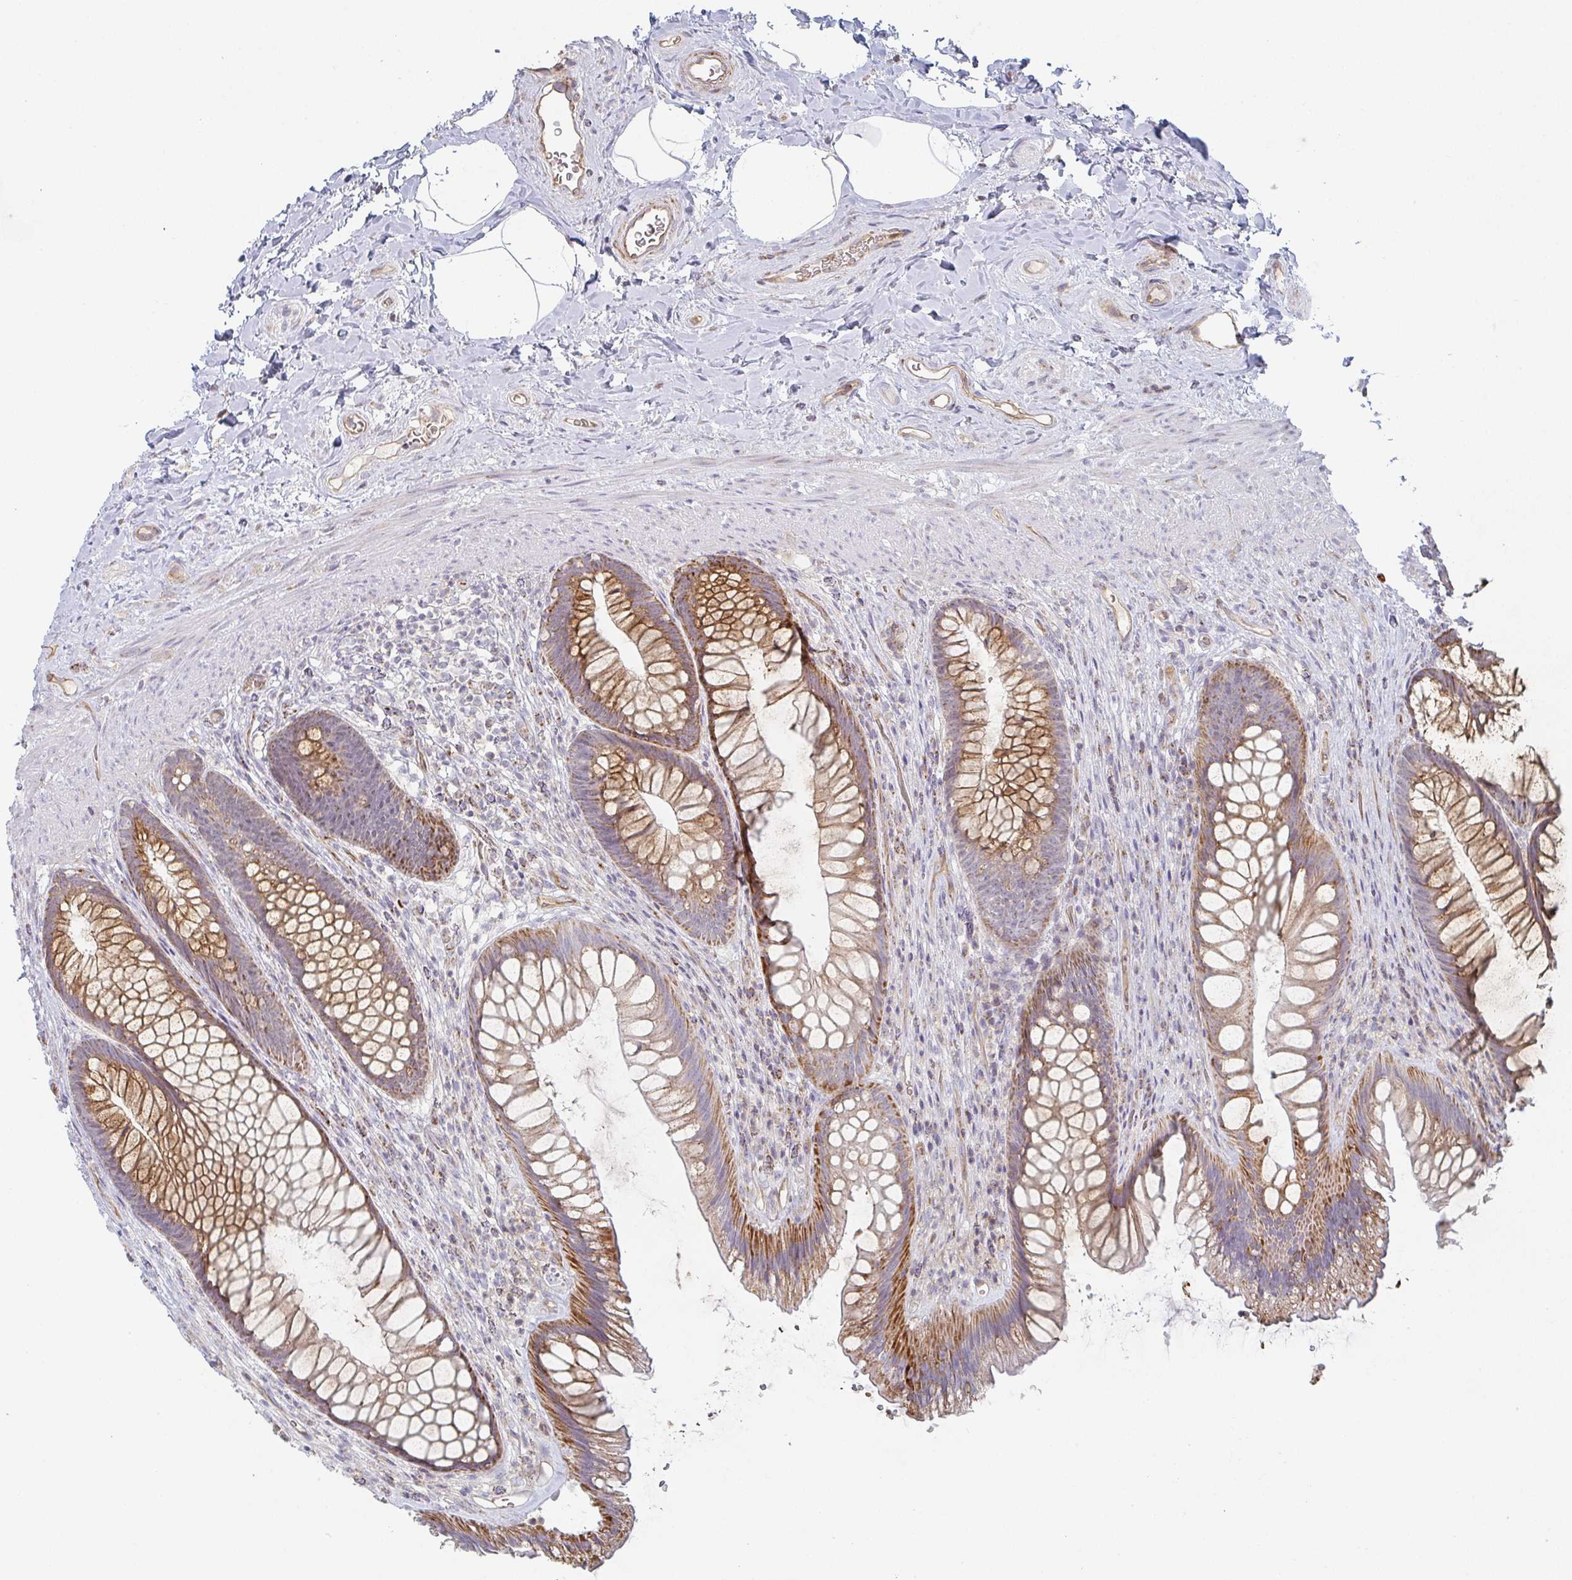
{"staining": {"intensity": "strong", "quantity": ">75%", "location": "cytoplasmic/membranous"}, "tissue": "rectum", "cell_type": "Glandular cells", "image_type": "normal", "snomed": [{"axis": "morphology", "description": "Normal tissue, NOS"}, {"axis": "topography", "description": "Rectum"}], "caption": "A high amount of strong cytoplasmic/membranous expression is identified in about >75% of glandular cells in benign rectum.", "gene": "ZNF526", "patient": {"sex": "male", "age": 53}}